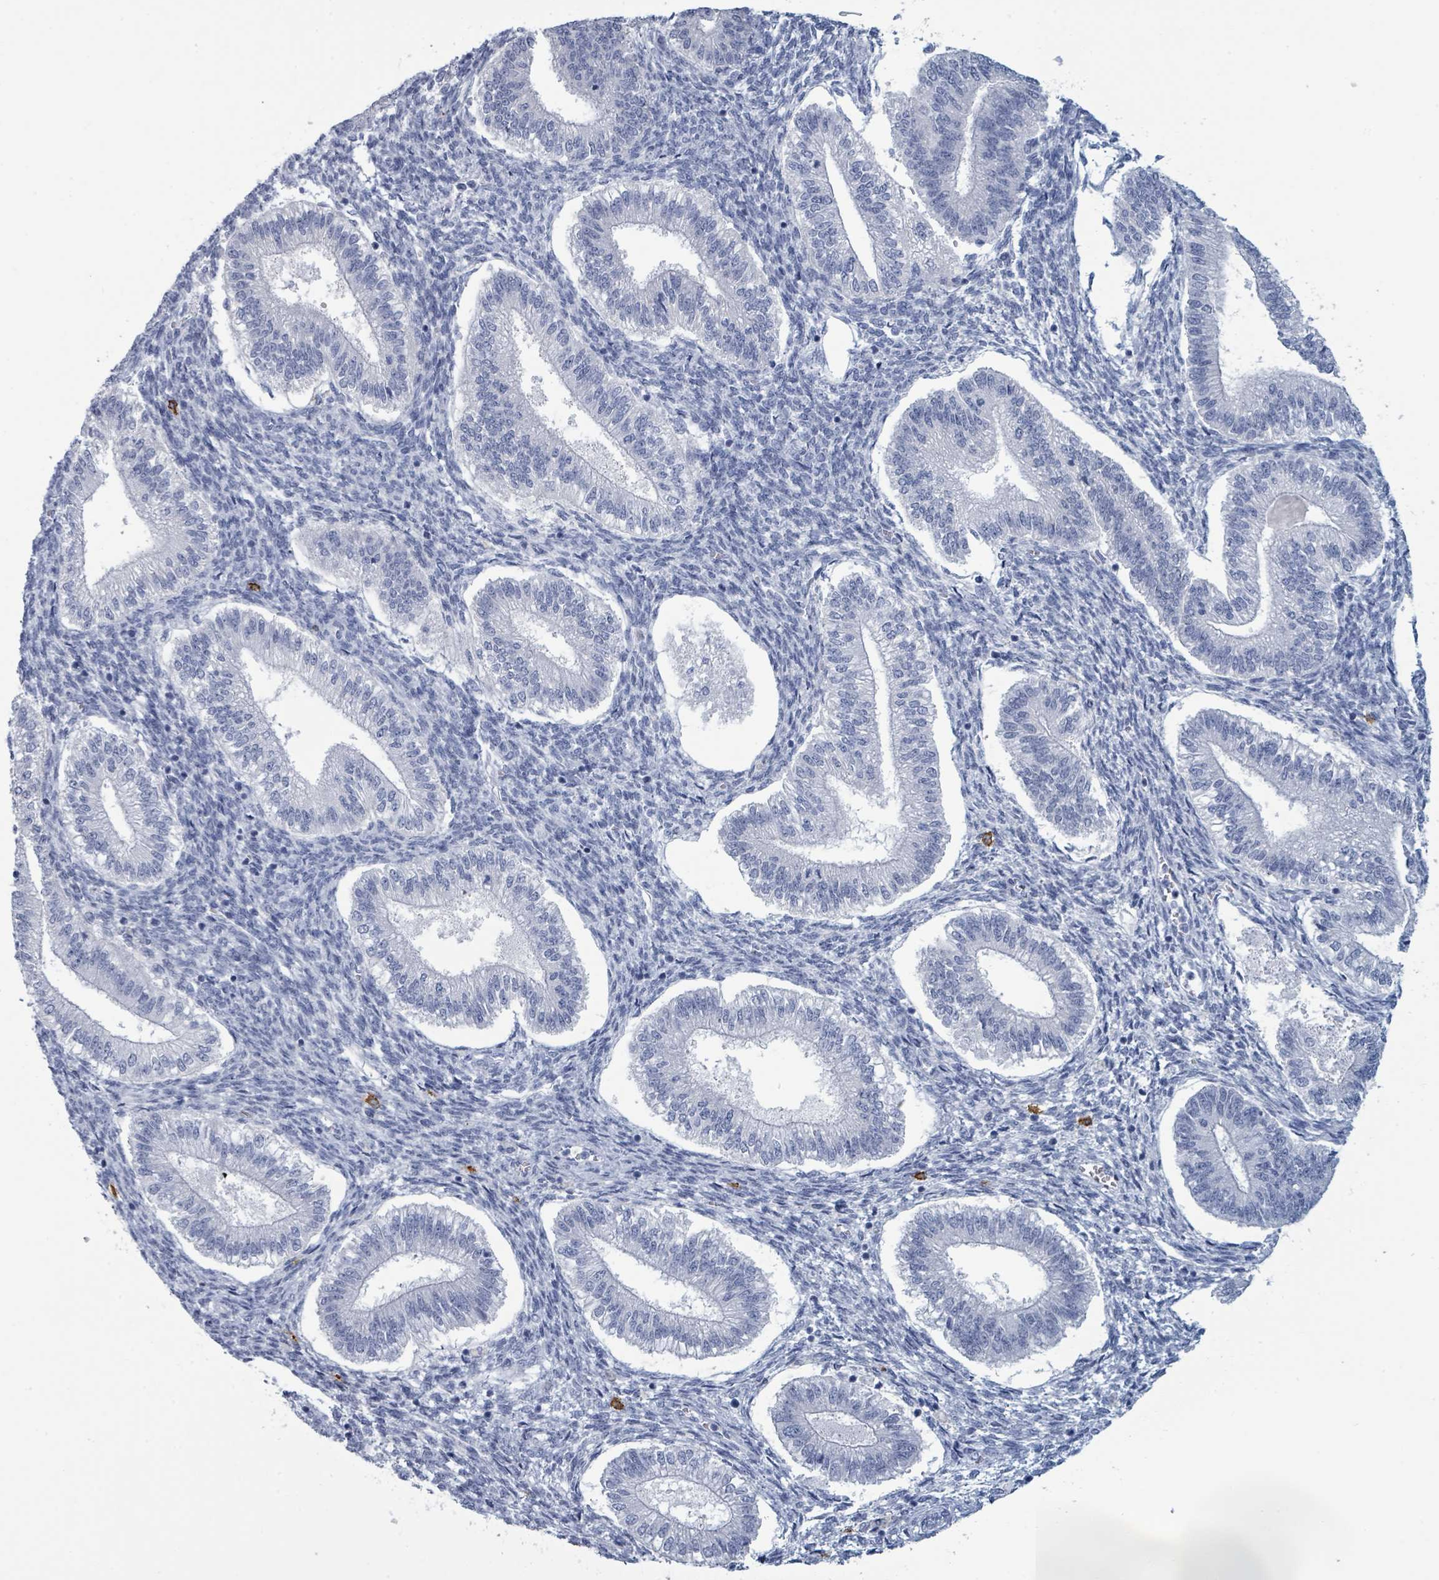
{"staining": {"intensity": "negative", "quantity": "none", "location": "none"}, "tissue": "endometrium", "cell_type": "Cells in endometrial stroma", "image_type": "normal", "snomed": [{"axis": "morphology", "description": "Normal tissue, NOS"}, {"axis": "topography", "description": "Endometrium"}], "caption": "Micrograph shows no significant protein expression in cells in endometrial stroma of normal endometrium. Nuclei are stained in blue.", "gene": "VPS13D", "patient": {"sex": "female", "age": 25}}